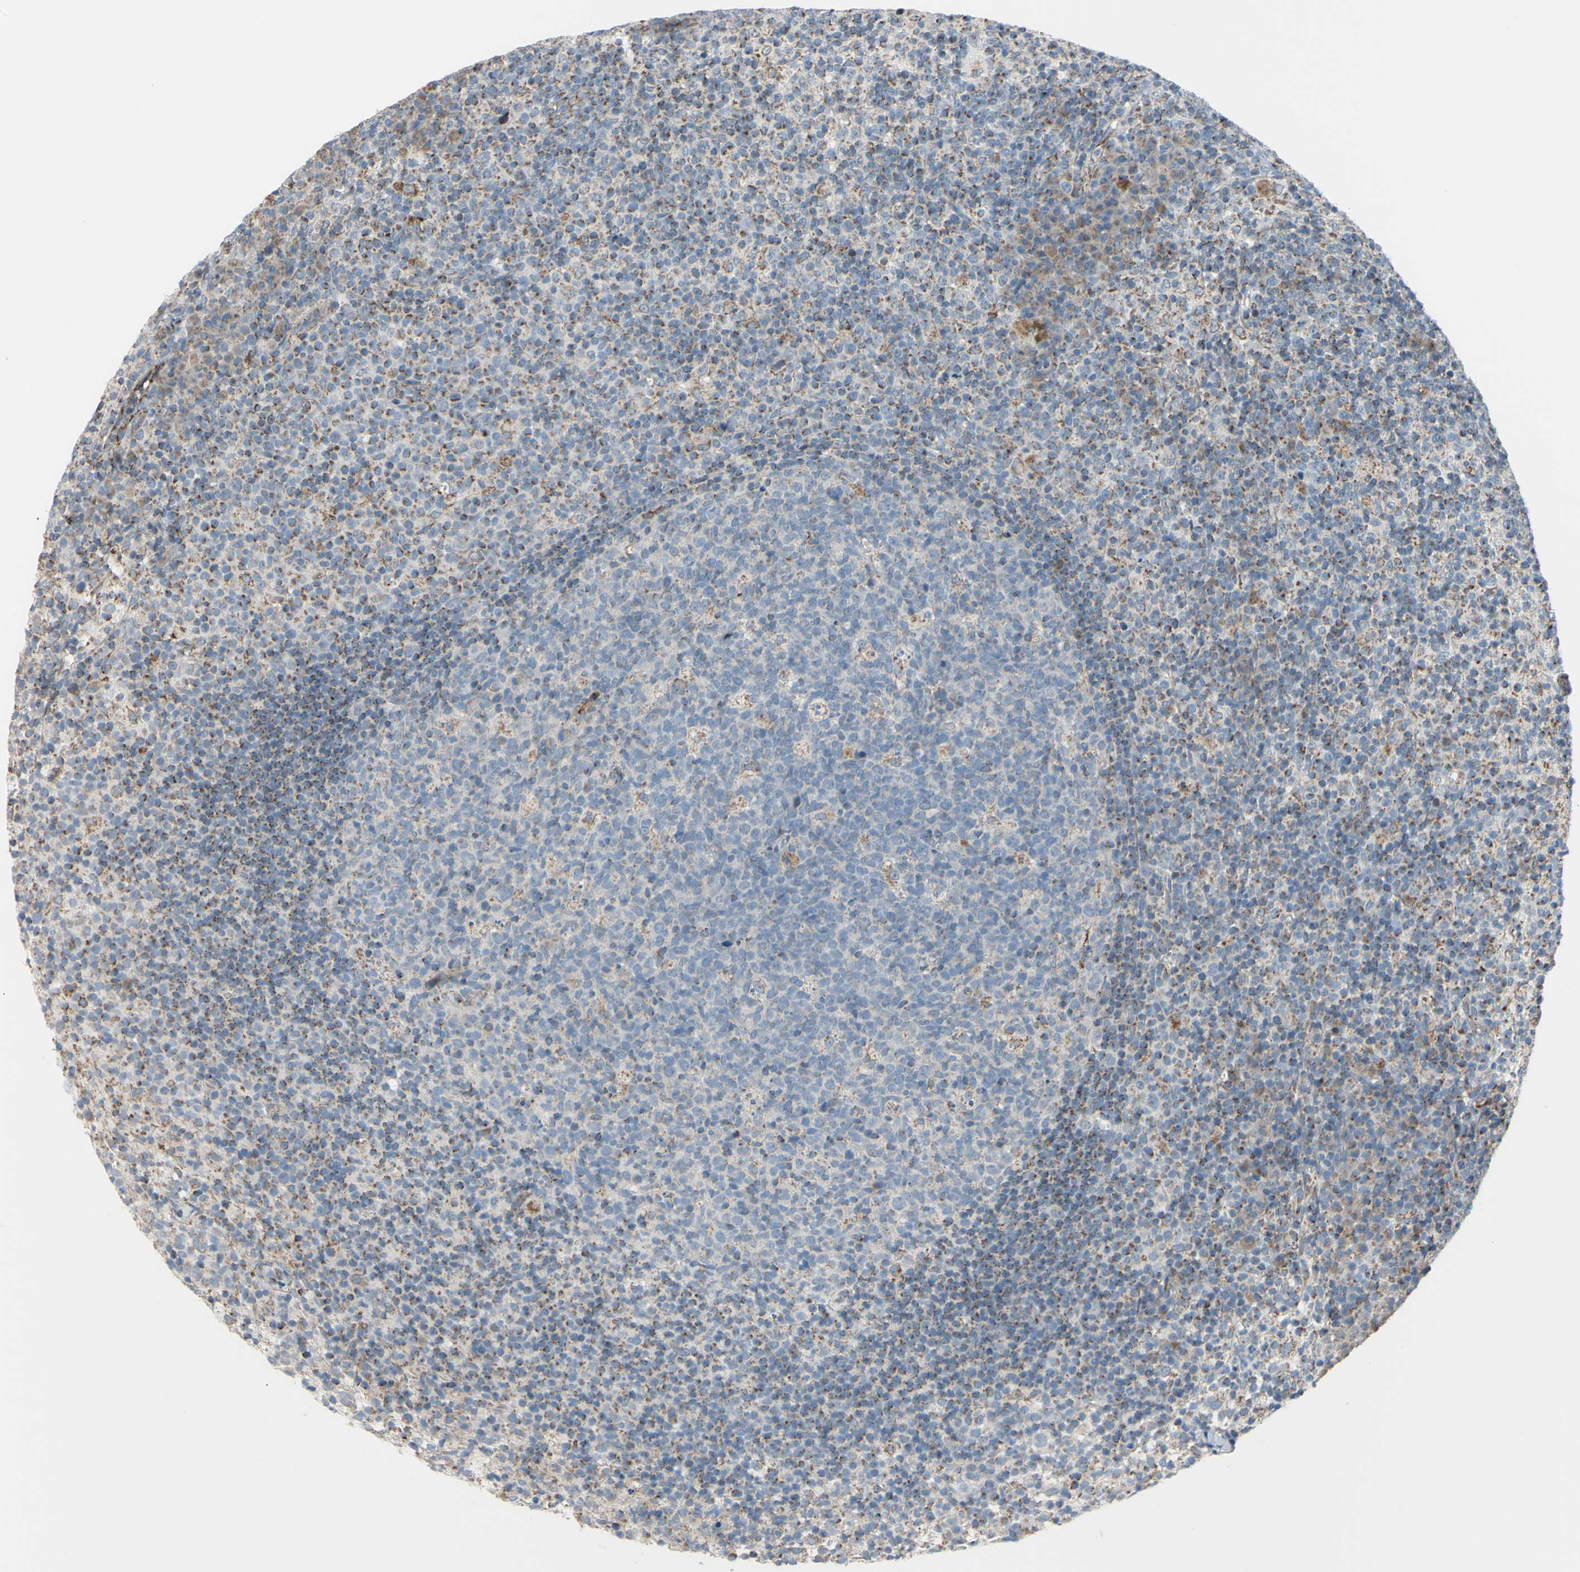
{"staining": {"intensity": "weak", "quantity": "25%-75%", "location": "cytoplasmic/membranous"}, "tissue": "lymph node", "cell_type": "Germinal center cells", "image_type": "normal", "snomed": [{"axis": "morphology", "description": "Normal tissue, NOS"}, {"axis": "morphology", "description": "Inflammation, NOS"}, {"axis": "topography", "description": "Lymph node"}], "caption": "Lymph node stained with immunohistochemistry (IHC) exhibits weak cytoplasmic/membranous staining in approximately 25%-75% of germinal center cells. (brown staining indicates protein expression, while blue staining denotes nuclei).", "gene": "GLT8D1", "patient": {"sex": "male", "age": 55}}